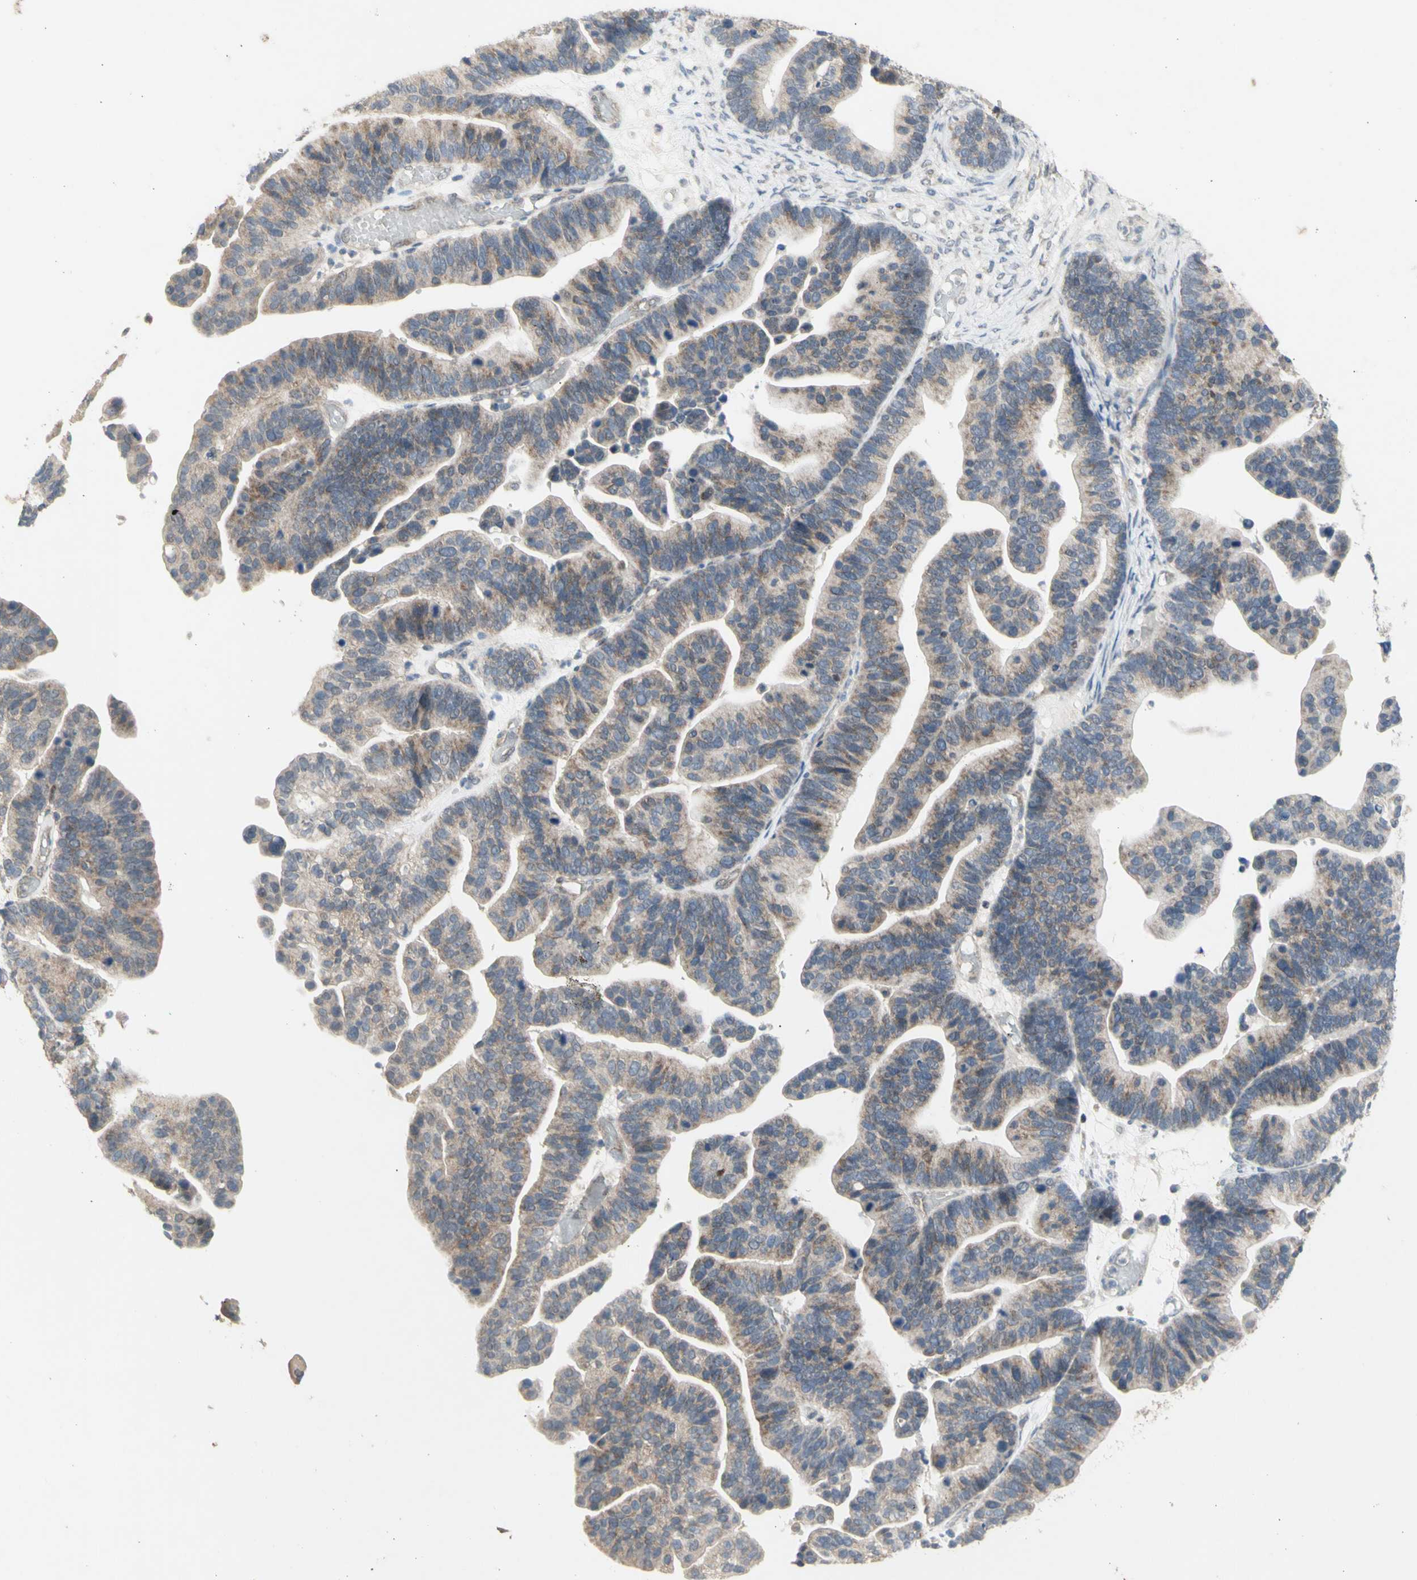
{"staining": {"intensity": "weak", "quantity": ">75%", "location": "cytoplasmic/membranous"}, "tissue": "ovarian cancer", "cell_type": "Tumor cells", "image_type": "cancer", "snomed": [{"axis": "morphology", "description": "Cystadenocarcinoma, serous, NOS"}, {"axis": "topography", "description": "Ovary"}], "caption": "The immunohistochemical stain labels weak cytoplasmic/membranous staining in tumor cells of serous cystadenocarcinoma (ovarian) tissue.", "gene": "NLRP1", "patient": {"sex": "female", "age": 56}}